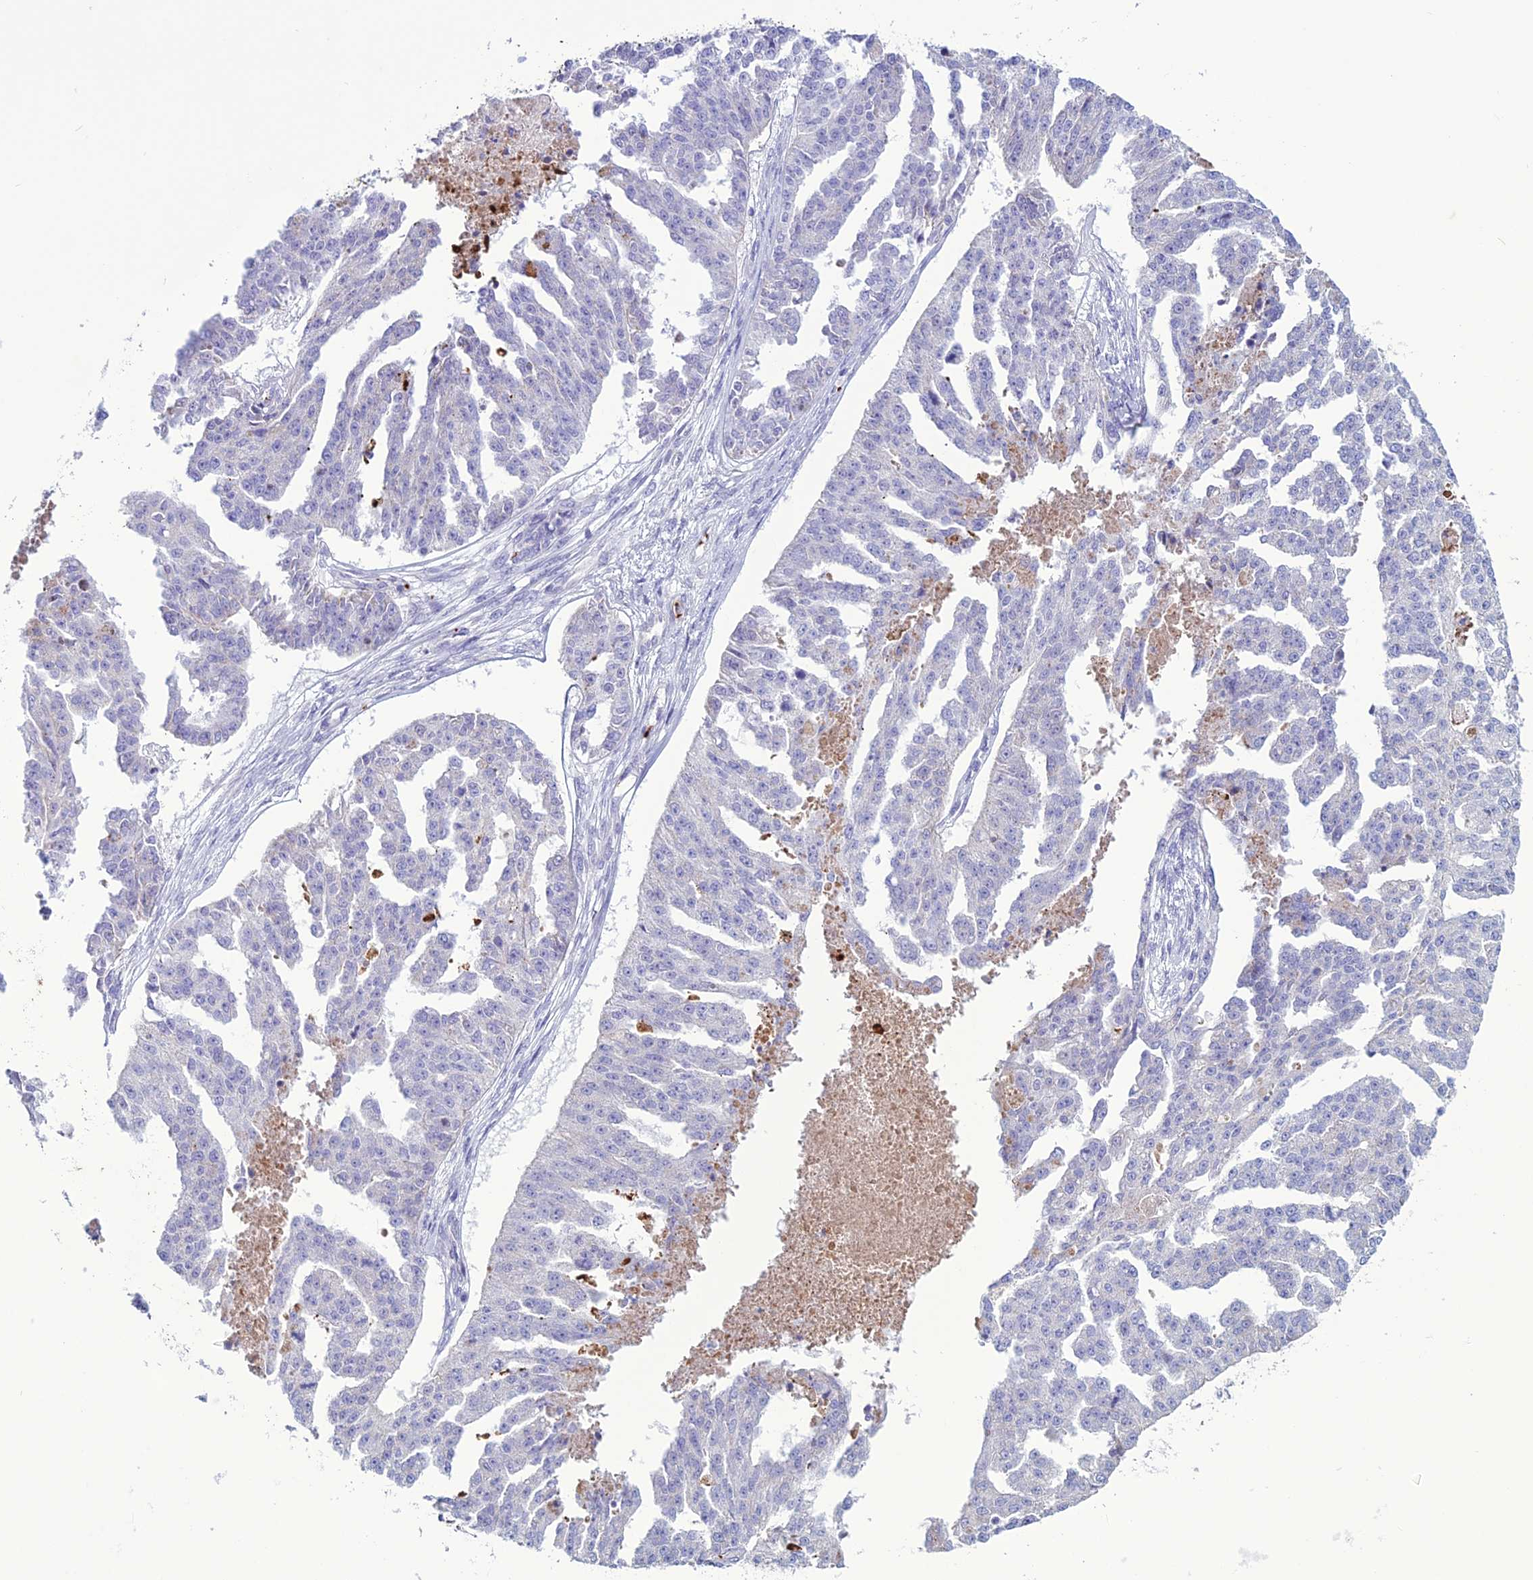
{"staining": {"intensity": "negative", "quantity": "none", "location": "none"}, "tissue": "ovarian cancer", "cell_type": "Tumor cells", "image_type": "cancer", "snomed": [{"axis": "morphology", "description": "Cystadenocarcinoma, serous, NOS"}, {"axis": "topography", "description": "Ovary"}], "caption": "Human serous cystadenocarcinoma (ovarian) stained for a protein using IHC demonstrates no staining in tumor cells.", "gene": "C21orf140", "patient": {"sex": "female", "age": 58}}